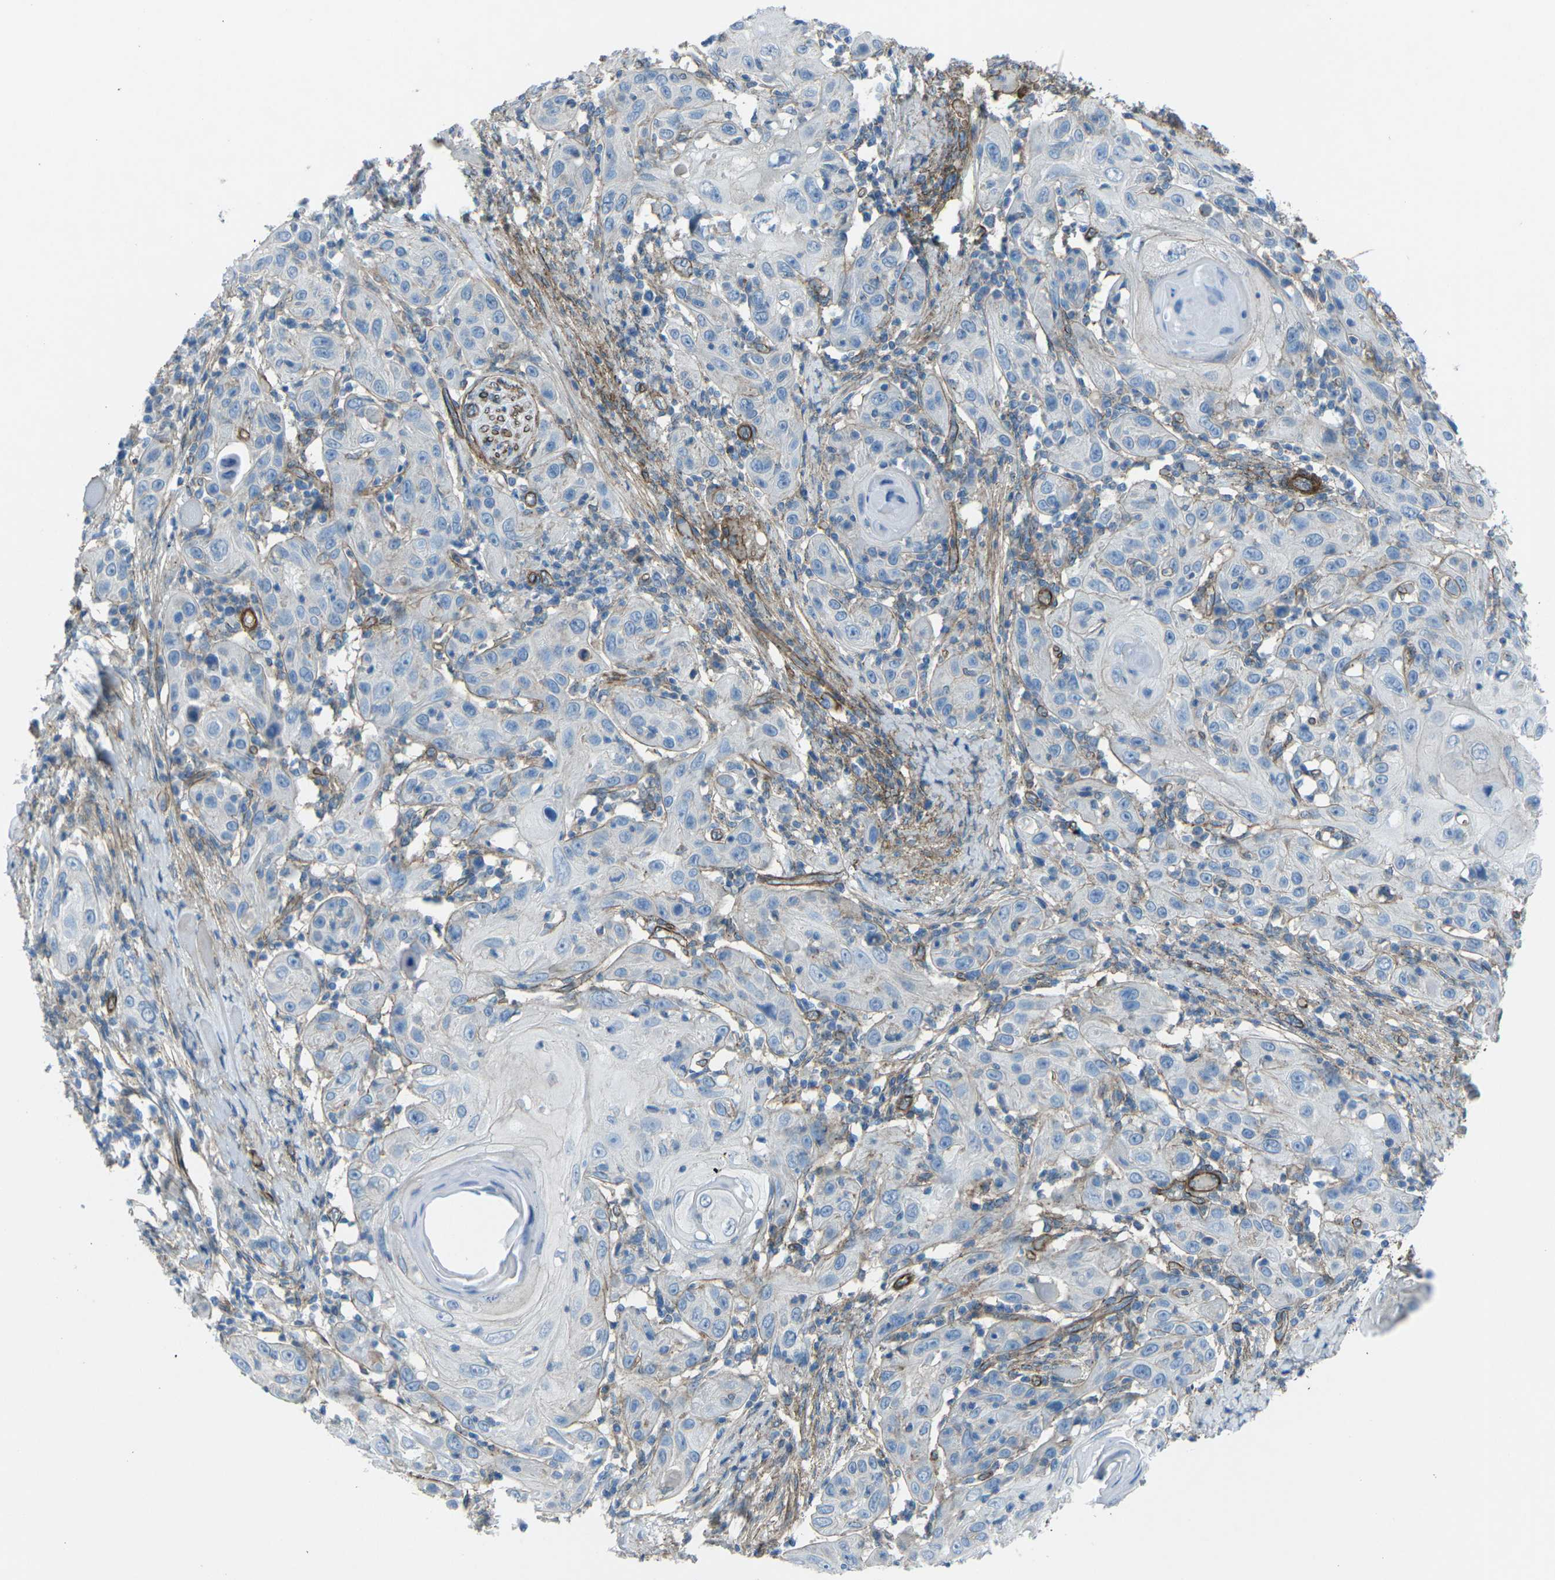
{"staining": {"intensity": "negative", "quantity": "none", "location": "none"}, "tissue": "skin cancer", "cell_type": "Tumor cells", "image_type": "cancer", "snomed": [{"axis": "morphology", "description": "Squamous cell carcinoma, NOS"}, {"axis": "topography", "description": "Skin"}], "caption": "This photomicrograph is of squamous cell carcinoma (skin) stained with immunohistochemistry (IHC) to label a protein in brown with the nuclei are counter-stained blue. There is no staining in tumor cells. (DAB IHC, high magnification).", "gene": "UTRN", "patient": {"sex": "female", "age": 88}}